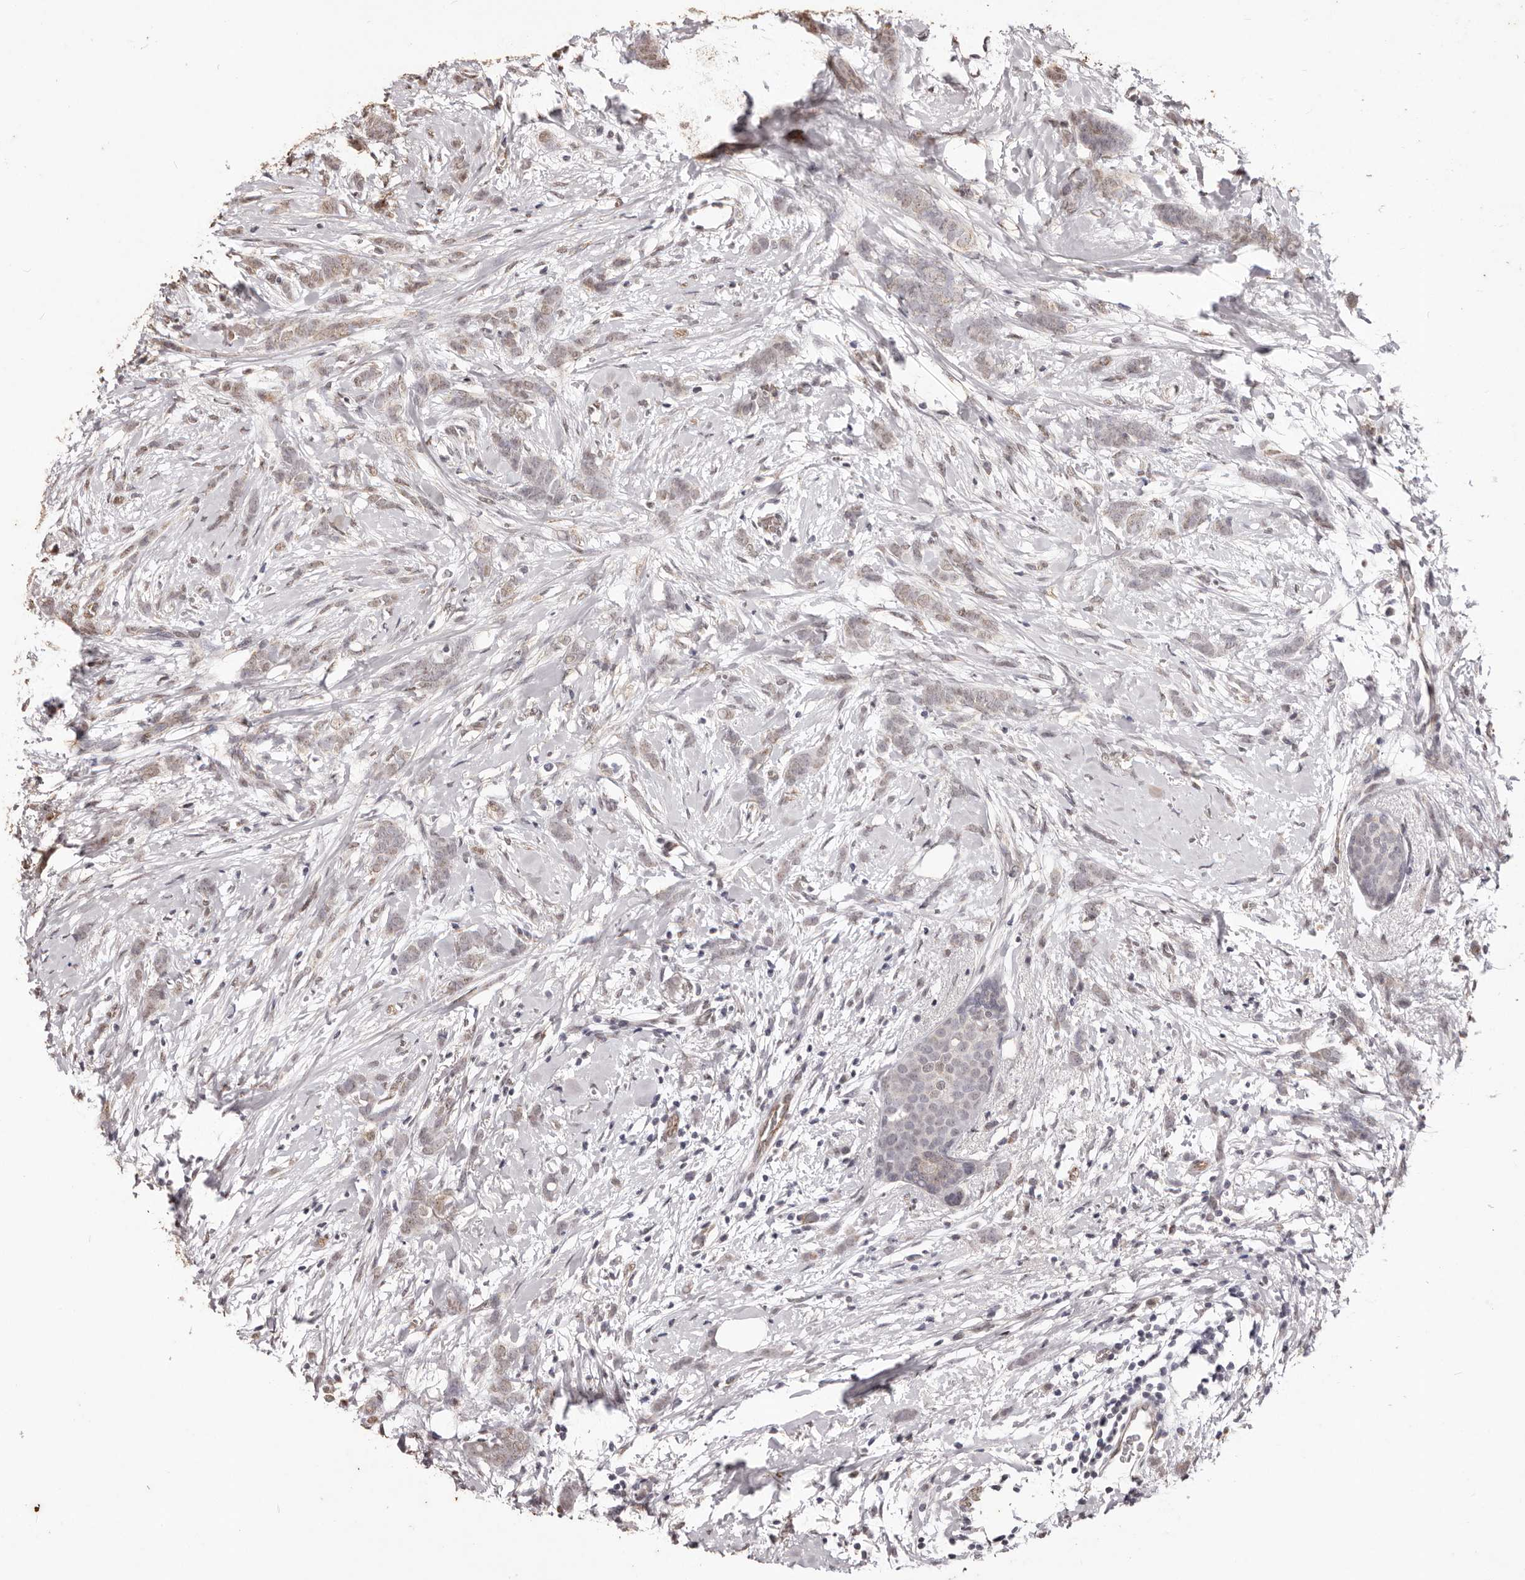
{"staining": {"intensity": "weak", "quantity": "25%-75%", "location": "nuclear"}, "tissue": "breast cancer", "cell_type": "Tumor cells", "image_type": "cancer", "snomed": [{"axis": "morphology", "description": "Lobular carcinoma, in situ"}, {"axis": "morphology", "description": "Lobular carcinoma"}, {"axis": "topography", "description": "Breast"}], "caption": "IHC (DAB (3,3'-diaminobenzidine)) staining of breast cancer (lobular carcinoma) reveals weak nuclear protein positivity in about 25%-75% of tumor cells. (brown staining indicates protein expression, while blue staining denotes nuclei).", "gene": "RPS6KA5", "patient": {"sex": "female", "age": 41}}